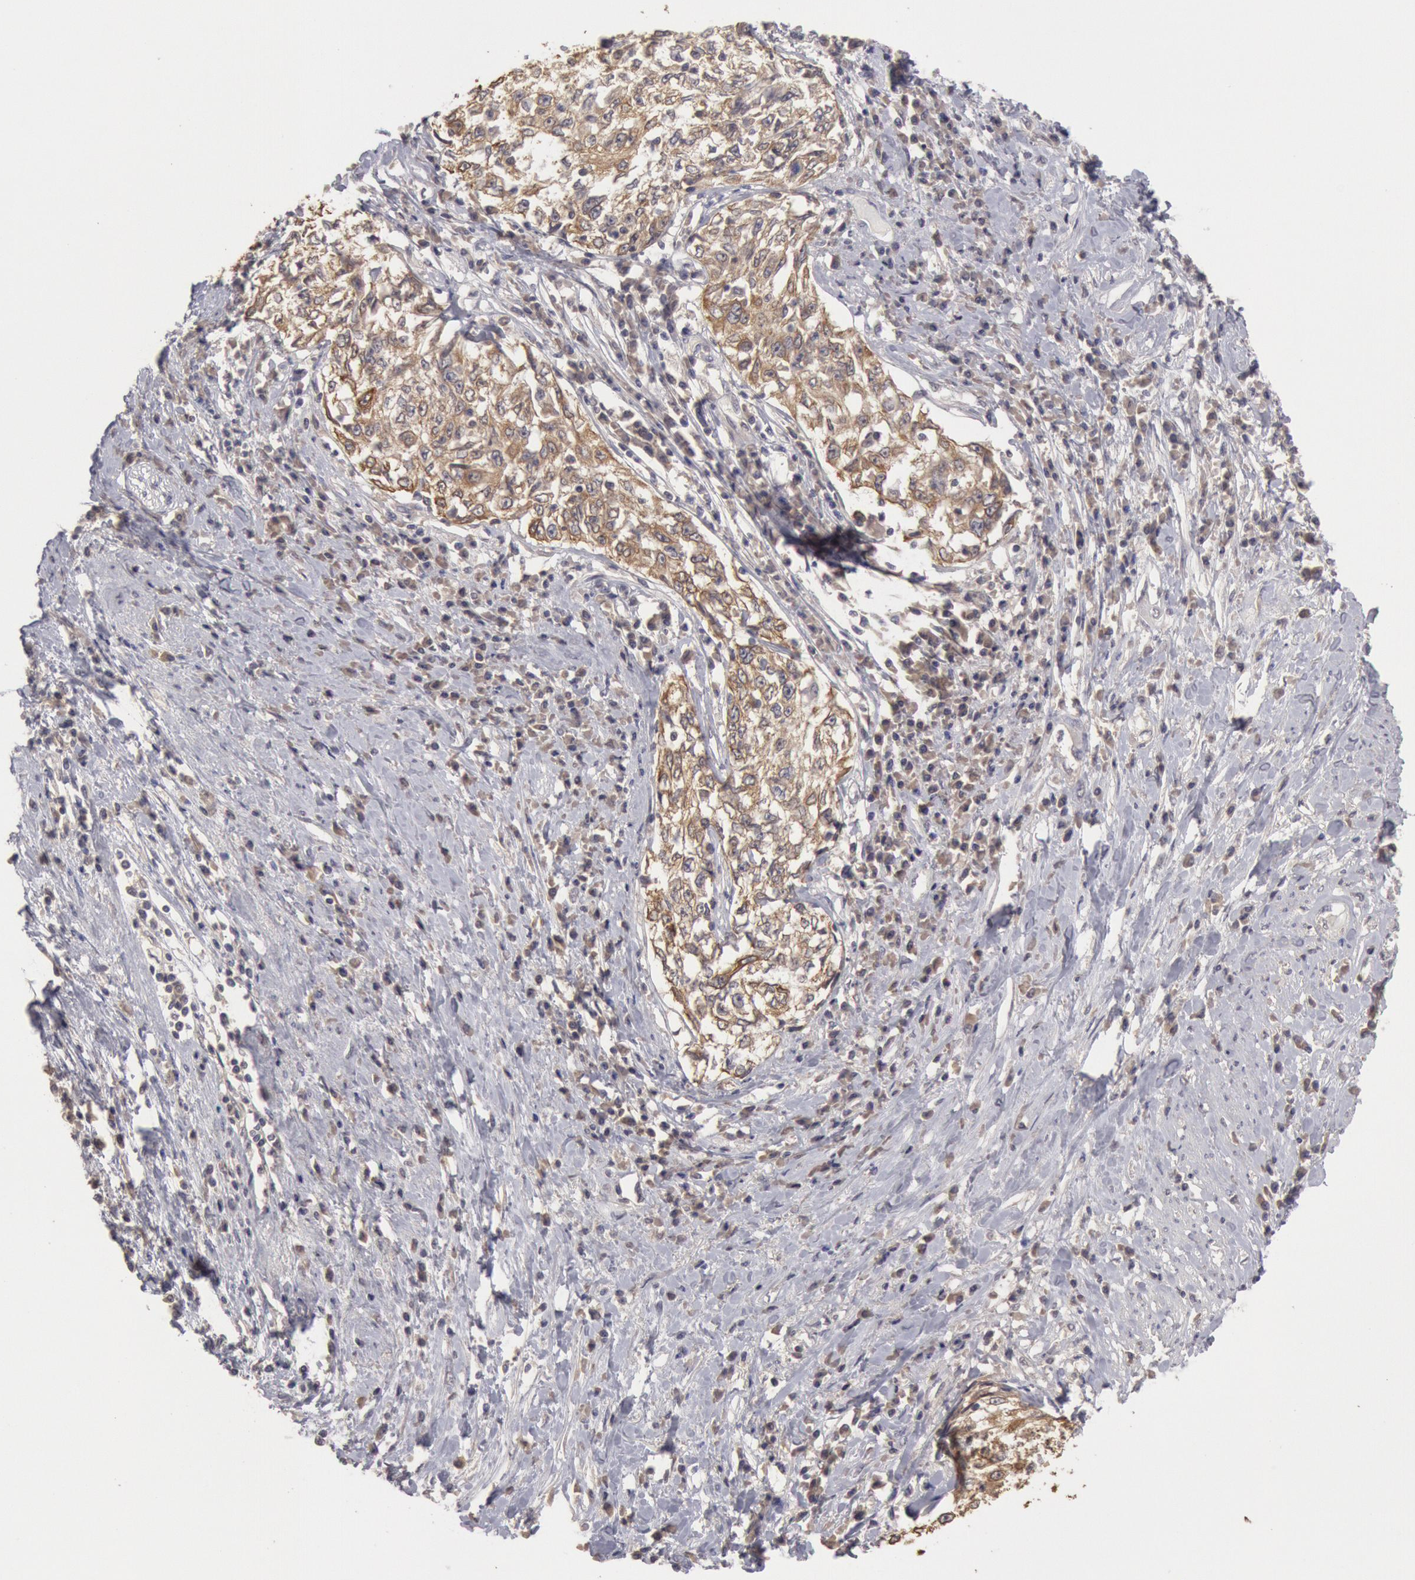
{"staining": {"intensity": "weak", "quantity": ">75%", "location": "cytoplasmic/membranous"}, "tissue": "cervical cancer", "cell_type": "Tumor cells", "image_type": "cancer", "snomed": [{"axis": "morphology", "description": "Squamous cell carcinoma, NOS"}, {"axis": "topography", "description": "Cervix"}], "caption": "Cervical squamous cell carcinoma stained with a protein marker shows weak staining in tumor cells.", "gene": "ZFP36L1", "patient": {"sex": "female", "age": 57}}